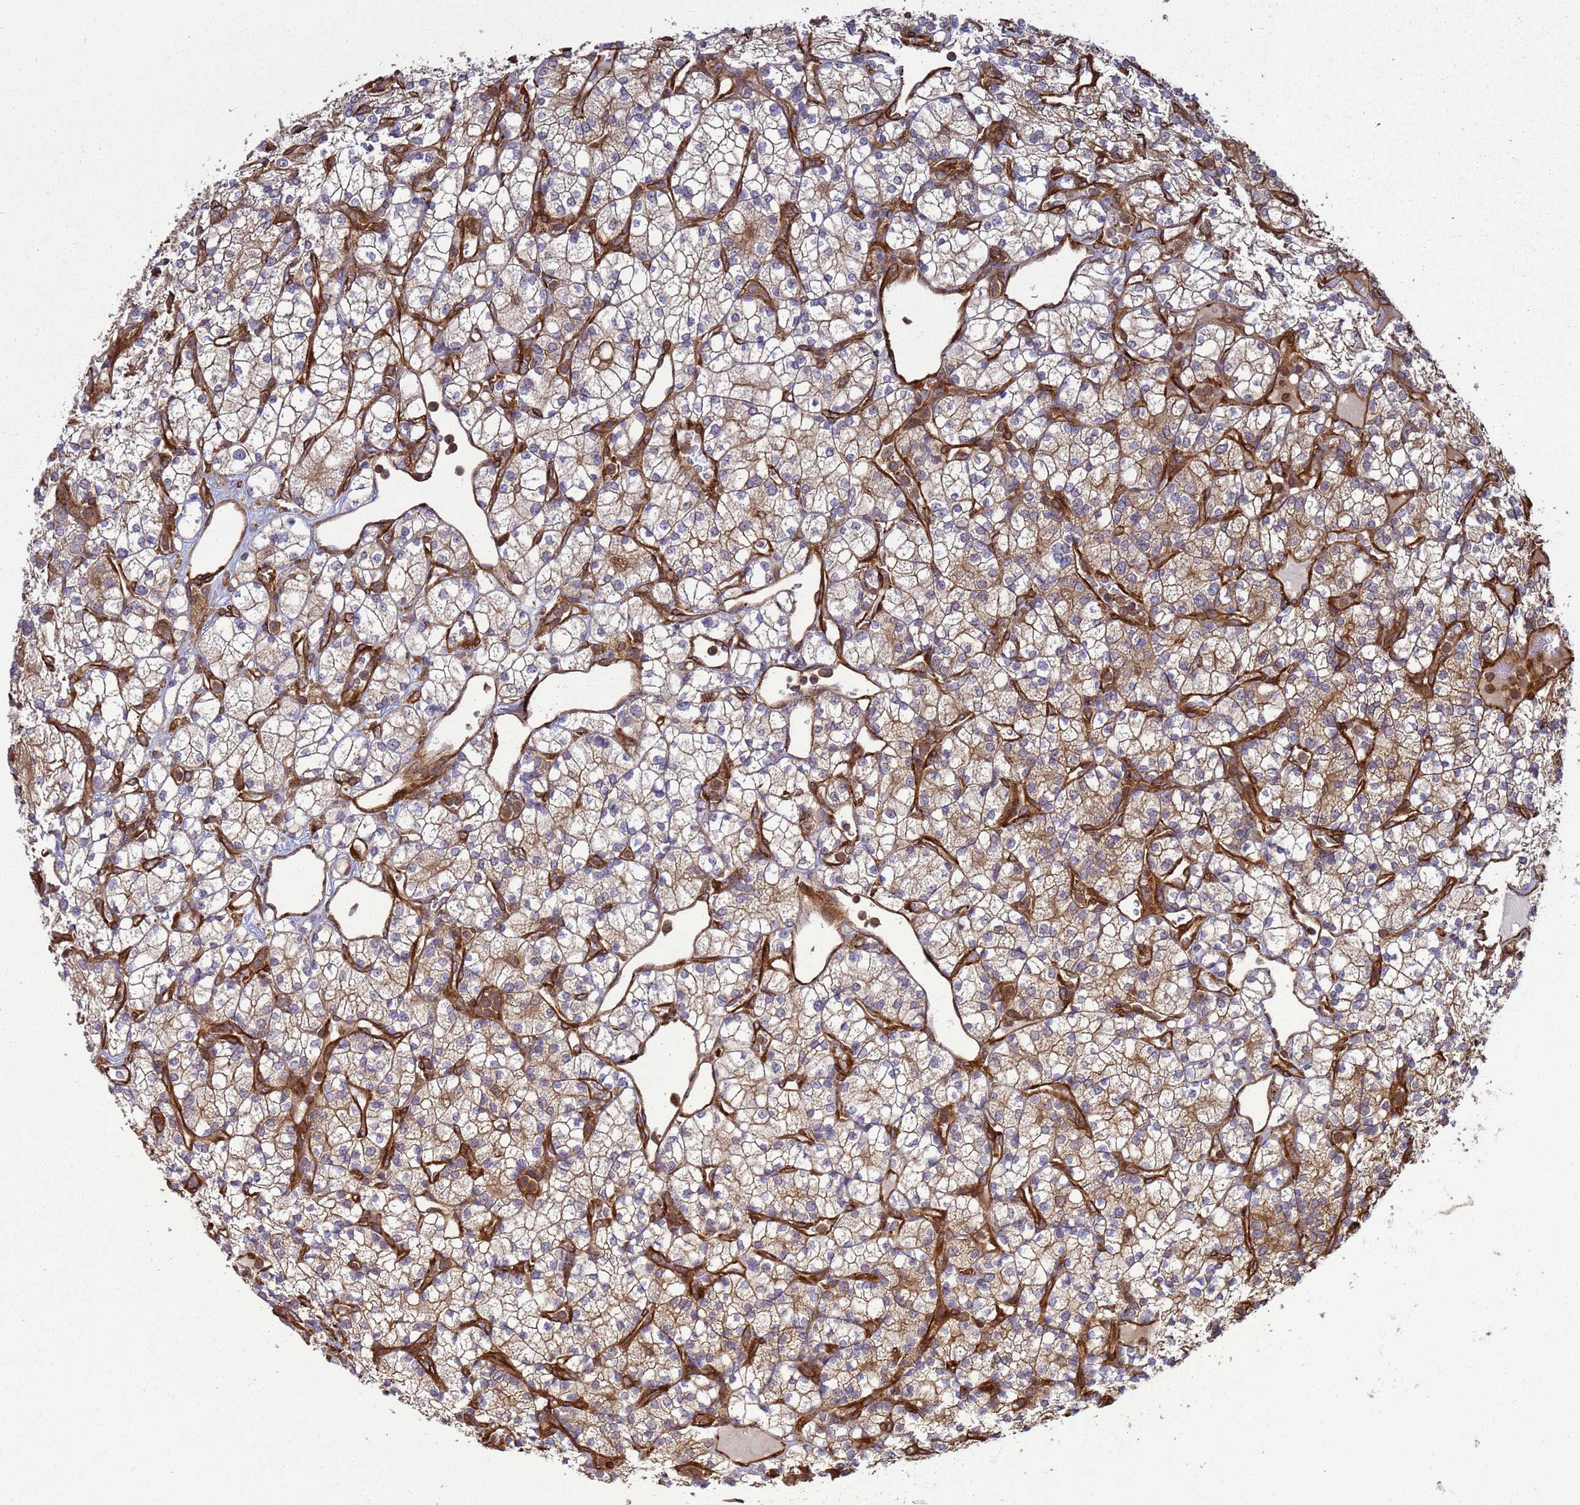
{"staining": {"intensity": "moderate", "quantity": "25%-75%", "location": "cytoplasmic/membranous"}, "tissue": "renal cancer", "cell_type": "Tumor cells", "image_type": "cancer", "snomed": [{"axis": "morphology", "description": "Adenocarcinoma, NOS"}, {"axis": "topography", "description": "Kidney"}], "caption": "This is a micrograph of immunohistochemistry (IHC) staining of renal cancer, which shows moderate expression in the cytoplasmic/membranous of tumor cells.", "gene": "CNOT1", "patient": {"sex": "male", "age": 77}}